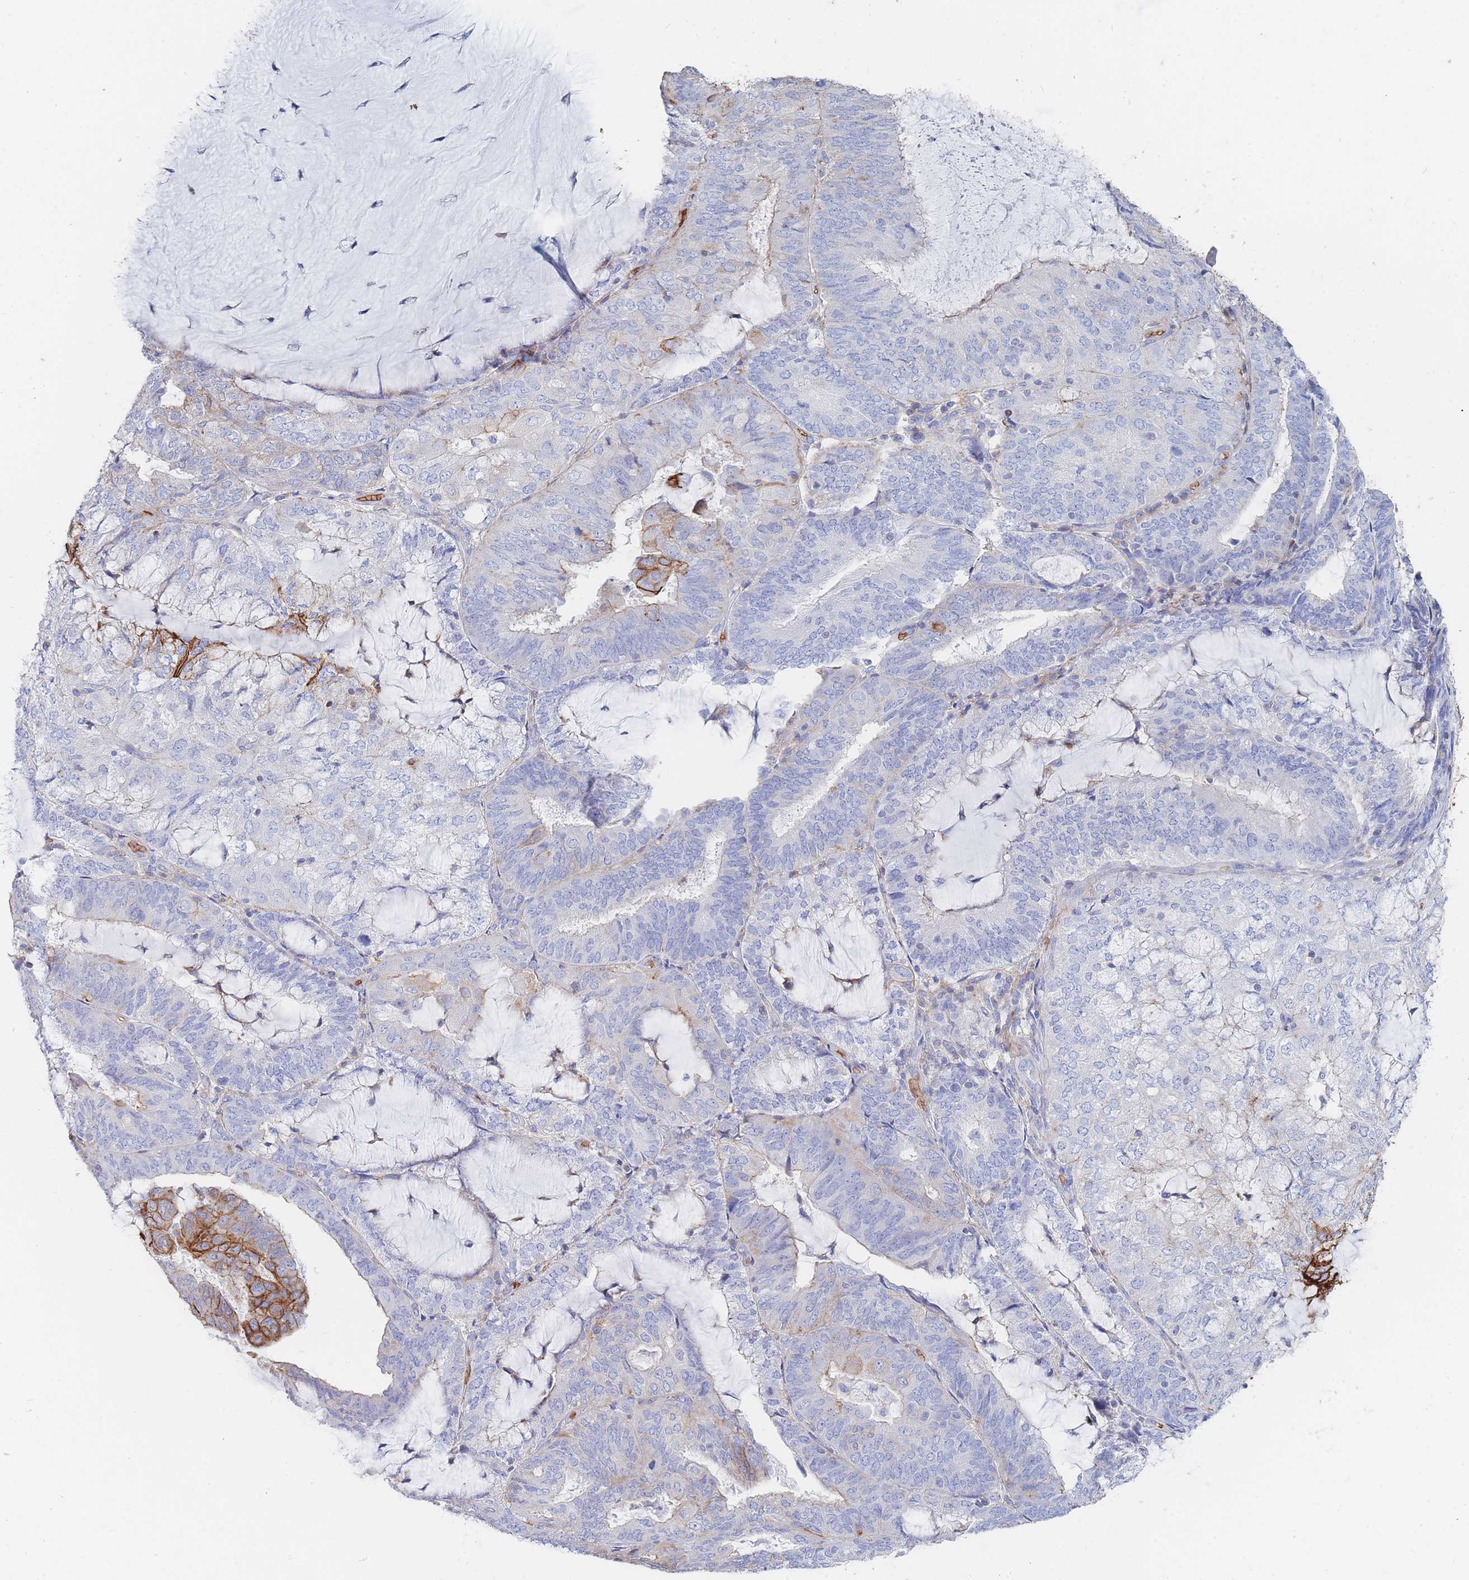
{"staining": {"intensity": "strong", "quantity": "<25%", "location": "cytoplasmic/membranous"}, "tissue": "endometrial cancer", "cell_type": "Tumor cells", "image_type": "cancer", "snomed": [{"axis": "morphology", "description": "Adenocarcinoma, NOS"}, {"axis": "topography", "description": "Endometrium"}], "caption": "The image shows immunohistochemical staining of endometrial cancer (adenocarcinoma). There is strong cytoplasmic/membranous expression is appreciated in approximately <25% of tumor cells. The protein of interest is shown in brown color, while the nuclei are stained blue.", "gene": "SLC2A1", "patient": {"sex": "female", "age": 81}}